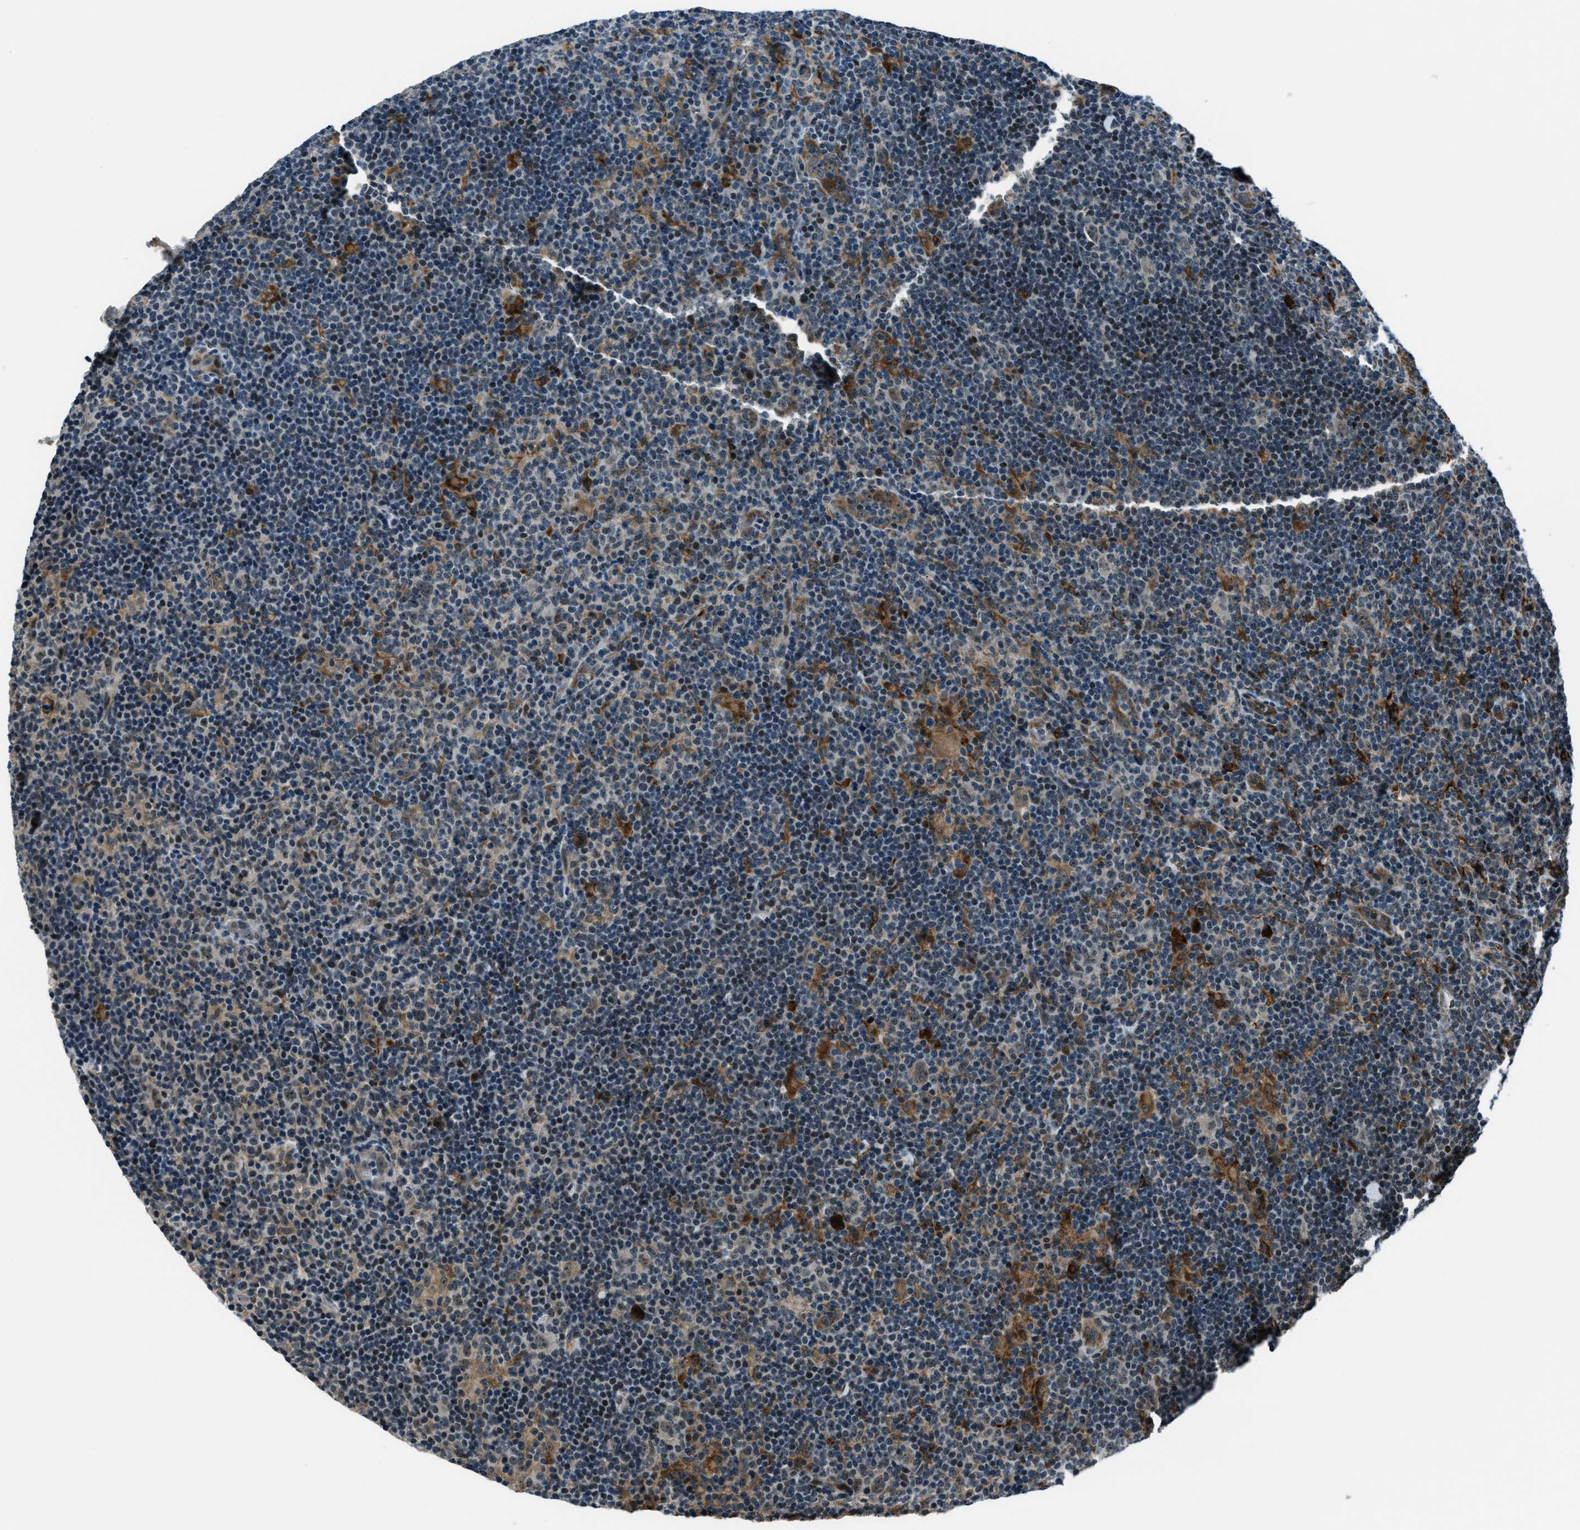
{"staining": {"intensity": "moderate", "quantity": "<25%", "location": "cytoplasmic/membranous"}, "tissue": "lymphoma", "cell_type": "Tumor cells", "image_type": "cancer", "snomed": [{"axis": "morphology", "description": "Hodgkin's disease, NOS"}, {"axis": "topography", "description": "Lymph node"}], "caption": "Immunohistochemical staining of human Hodgkin's disease displays low levels of moderate cytoplasmic/membranous protein positivity in approximately <25% of tumor cells. The staining is performed using DAB (3,3'-diaminobenzidine) brown chromogen to label protein expression. The nuclei are counter-stained blue using hematoxylin.", "gene": "ACTL9", "patient": {"sex": "female", "age": 57}}